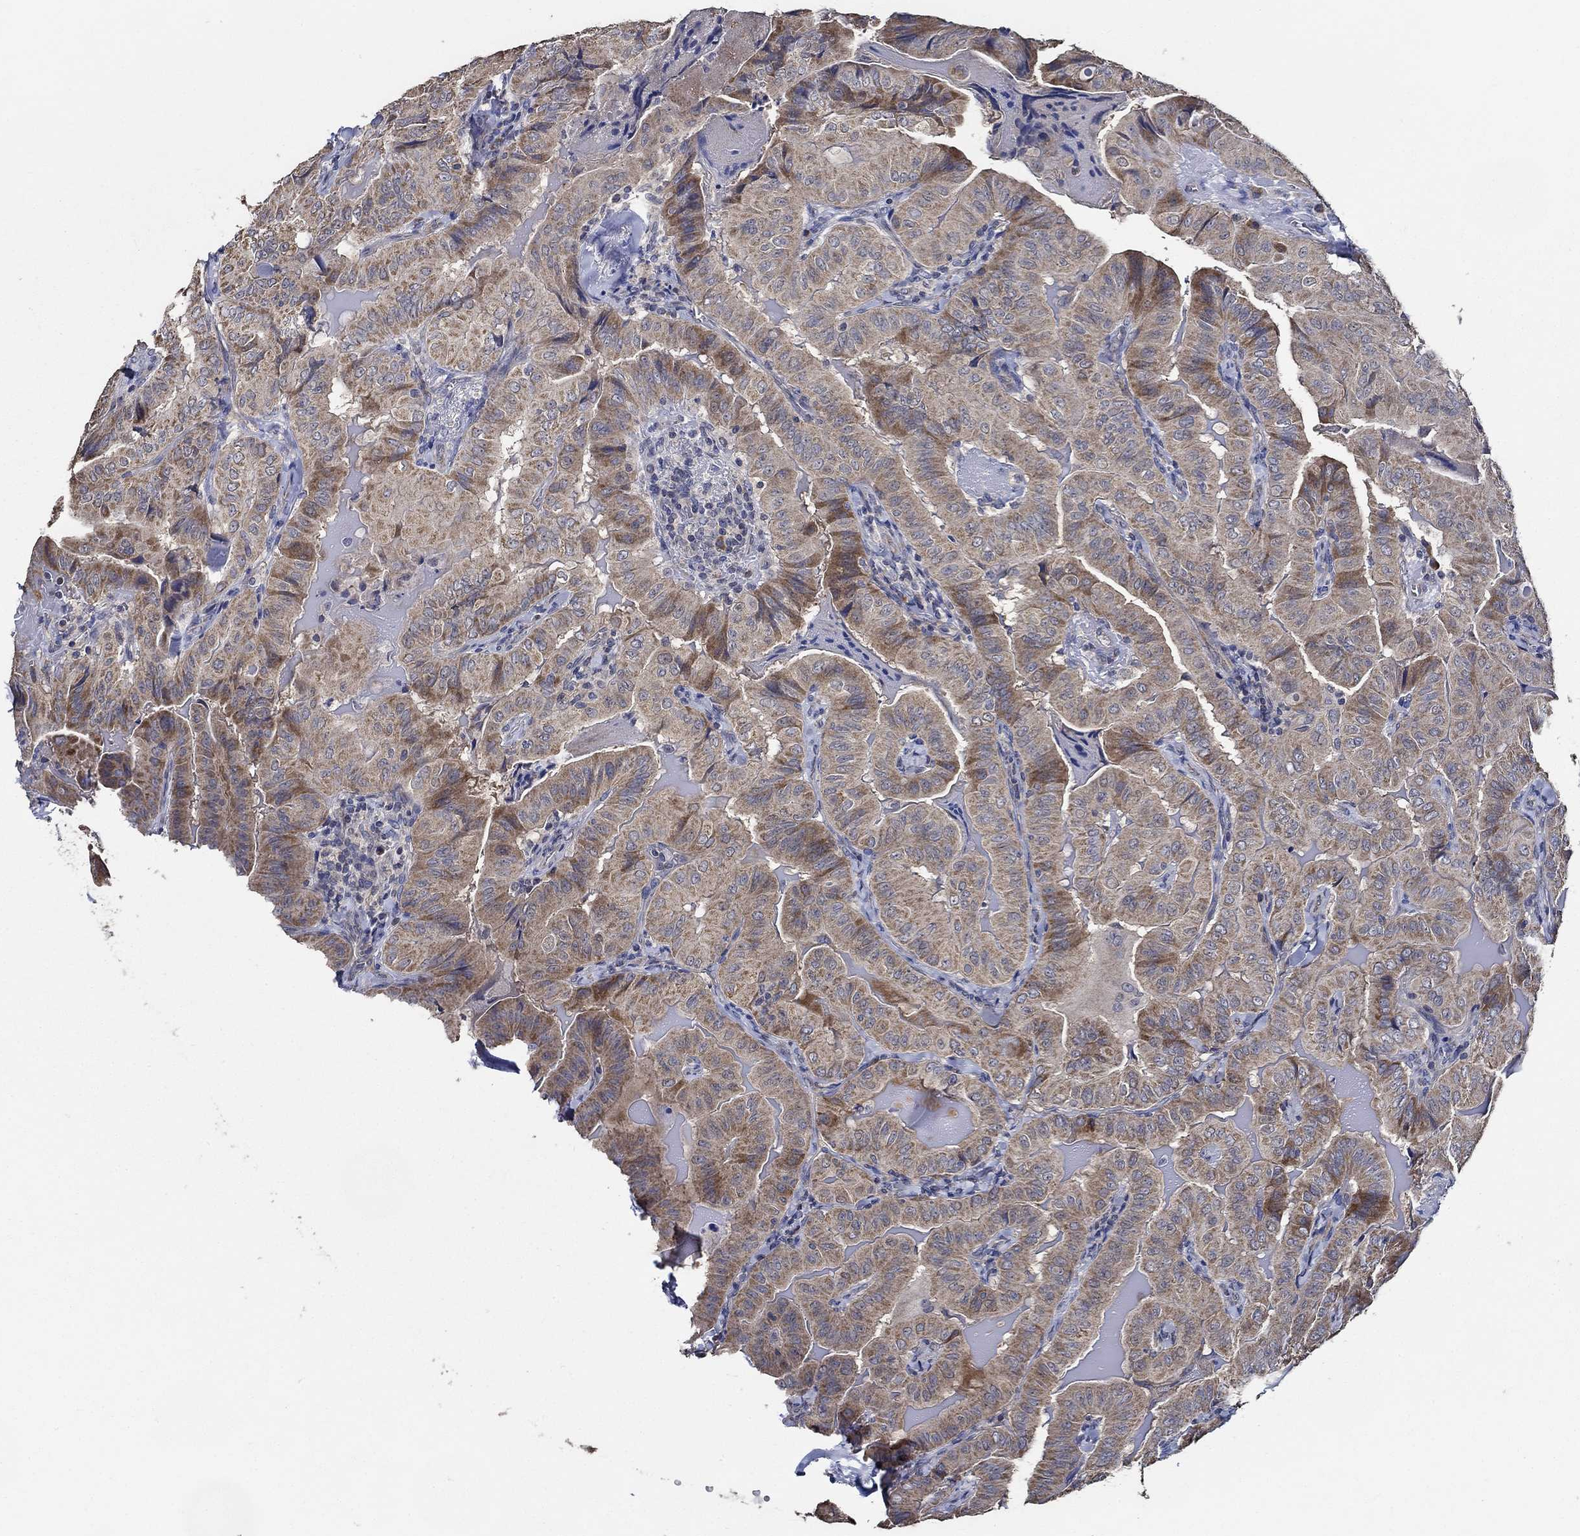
{"staining": {"intensity": "moderate", "quantity": "25%-75%", "location": "cytoplasmic/membranous"}, "tissue": "thyroid cancer", "cell_type": "Tumor cells", "image_type": "cancer", "snomed": [{"axis": "morphology", "description": "Papillary adenocarcinoma, NOS"}, {"axis": "topography", "description": "Thyroid gland"}], "caption": "Moderate cytoplasmic/membranous staining is appreciated in about 25%-75% of tumor cells in thyroid cancer. Nuclei are stained in blue.", "gene": "WDR53", "patient": {"sex": "female", "age": 68}}